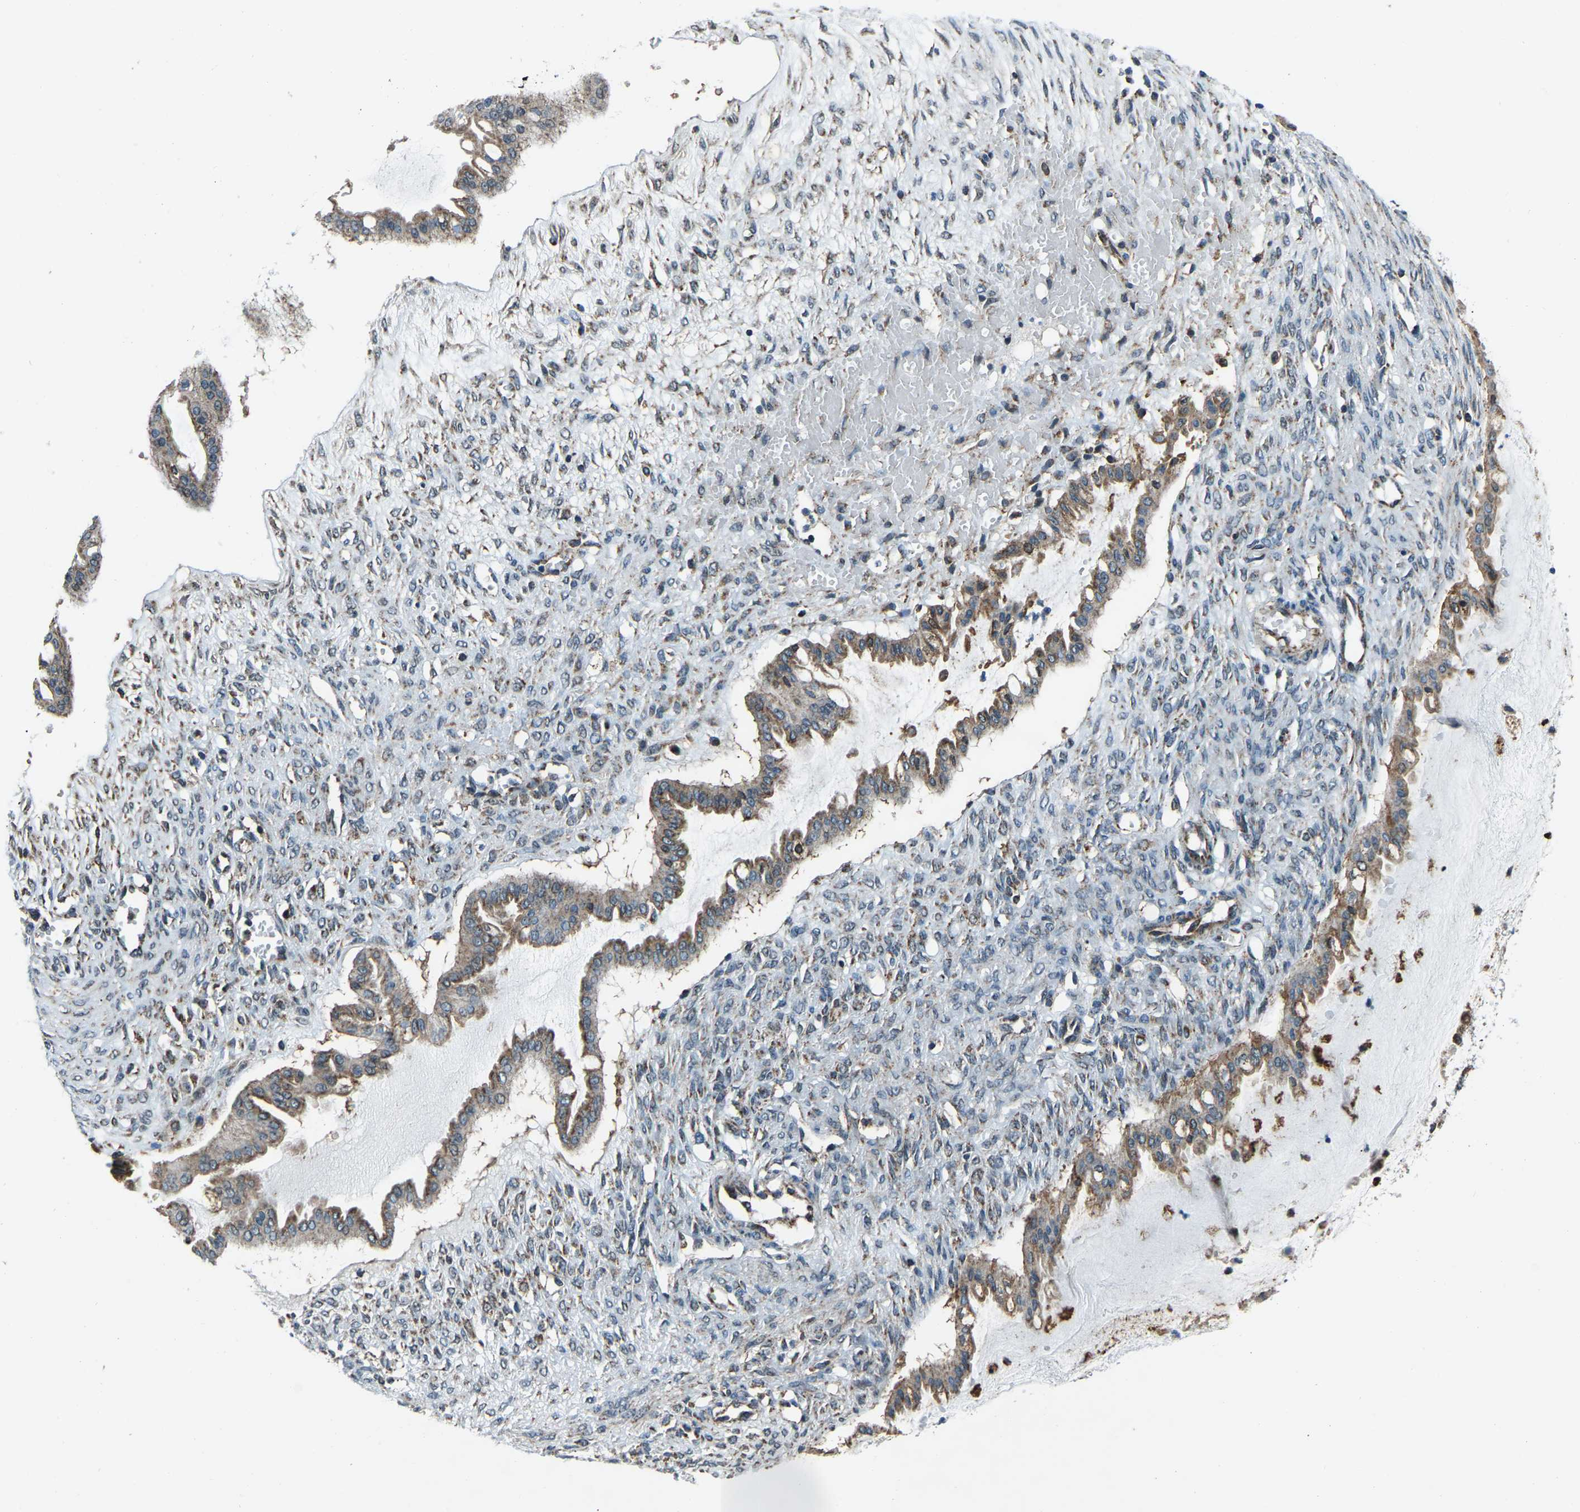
{"staining": {"intensity": "moderate", "quantity": ">75%", "location": "cytoplasmic/membranous"}, "tissue": "ovarian cancer", "cell_type": "Tumor cells", "image_type": "cancer", "snomed": [{"axis": "morphology", "description": "Cystadenocarcinoma, mucinous, NOS"}, {"axis": "topography", "description": "Ovary"}], "caption": "Ovarian cancer (mucinous cystadenocarcinoma) stained with DAB (3,3'-diaminobenzidine) IHC reveals medium levels of moderate cytoplasmic/membranous staining in about >75% of tumor cells.", "gene": "RBM33", "patient": {"sex": "female", "age": 73}}